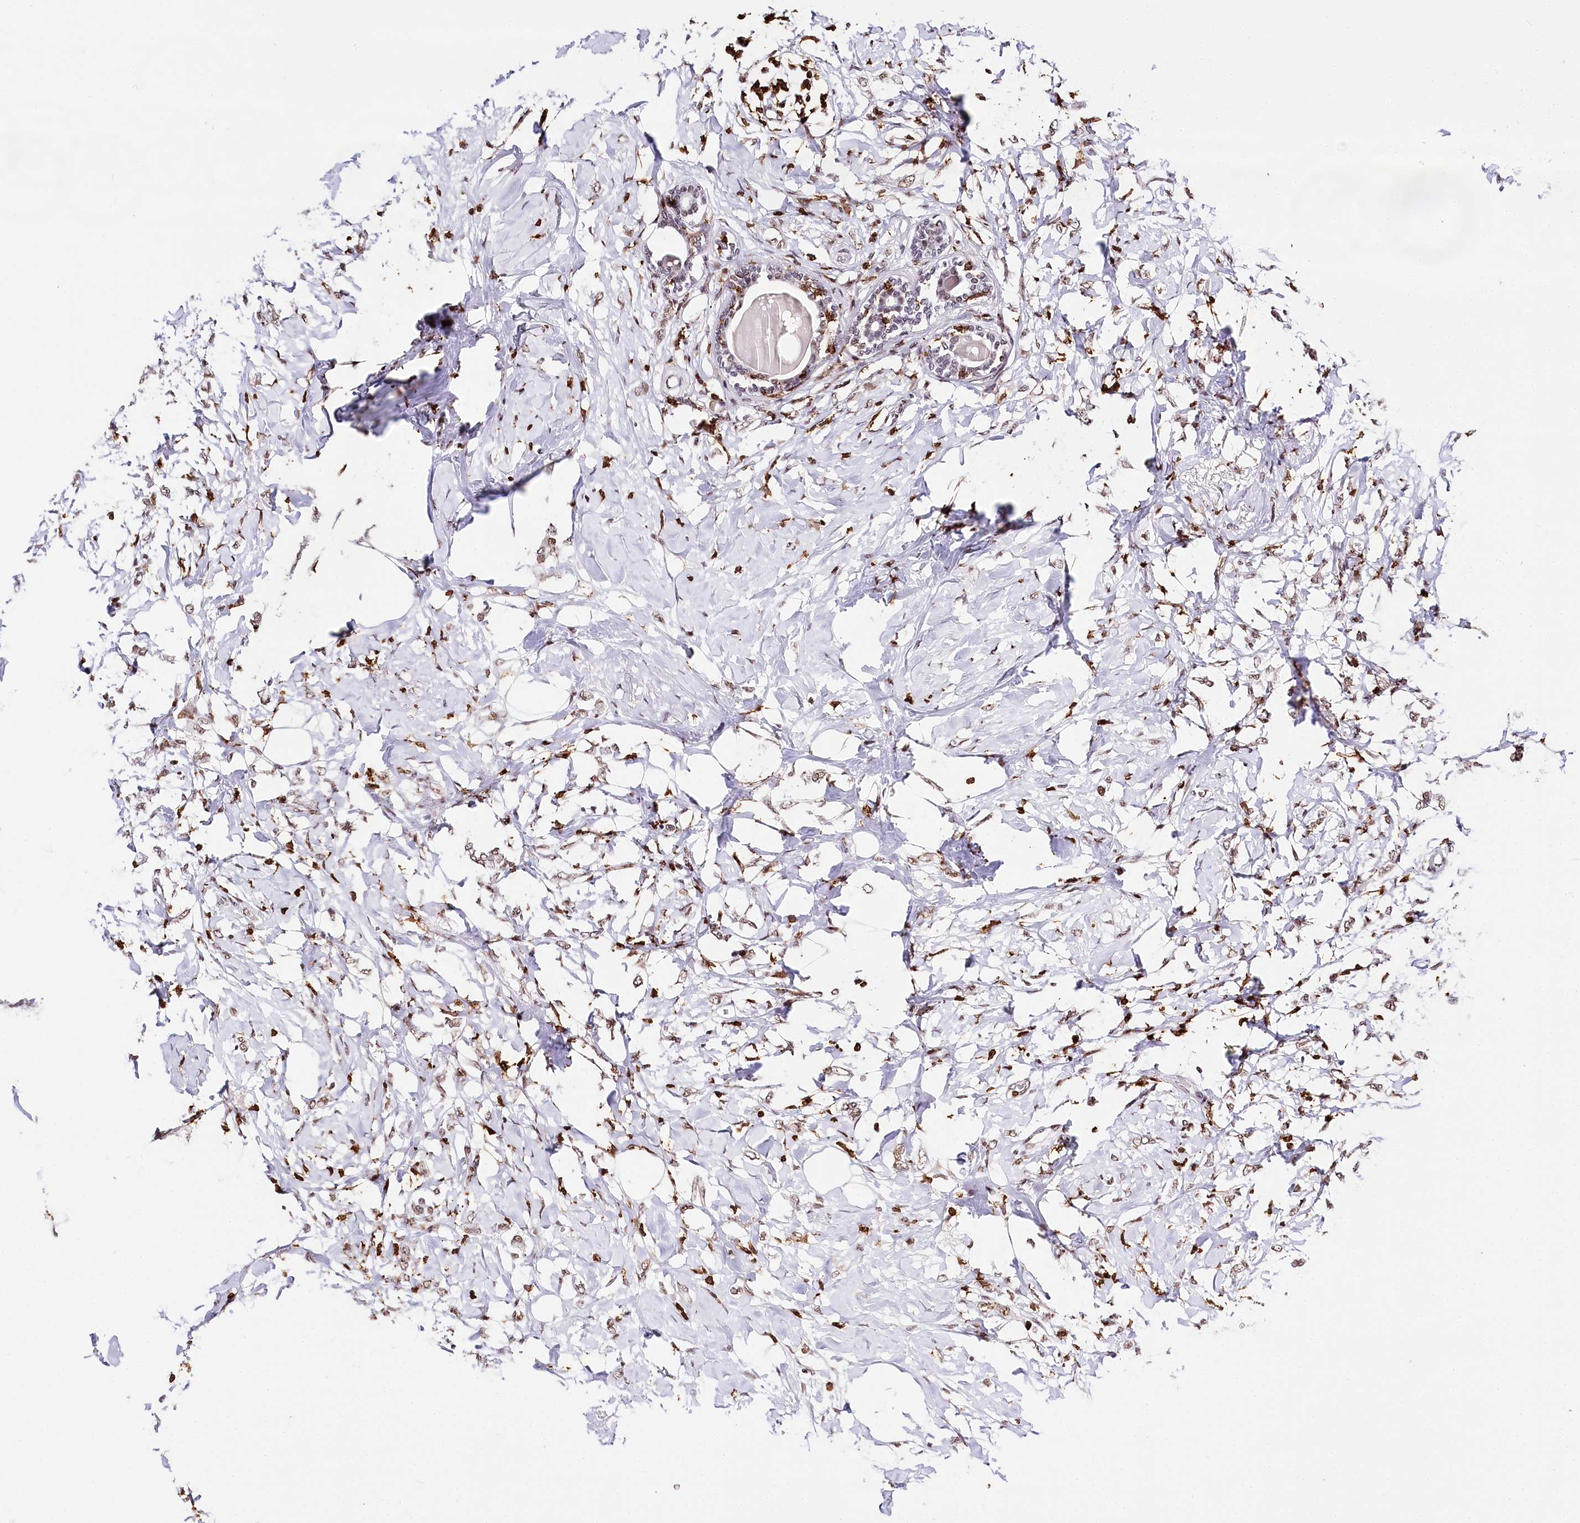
{"staining": {"intensity": "weak", "quantity": ">75%", "location": "nuclear"}, "tissue": "breast cancer", "cell_type": "Tumor cells", "image_type": "cancer", "snomed": [{"axis": "morphology", "description": "Normal tissue, NOS"}, {"axis": "morphology", "description": "Lobular carcinoma"}, {"axis": "topography", "description": "Breast"}], "caption": "This micrograph reveals lobular carcinoma (breast) stained with immunohistochemistry to label a protein in brown. The nuclear of tumor cells show weak positivity for the protein. Nuclei are counter-stained blue.", "gene": "BARD1", "patient": {"sex": "female", "age": 47}}